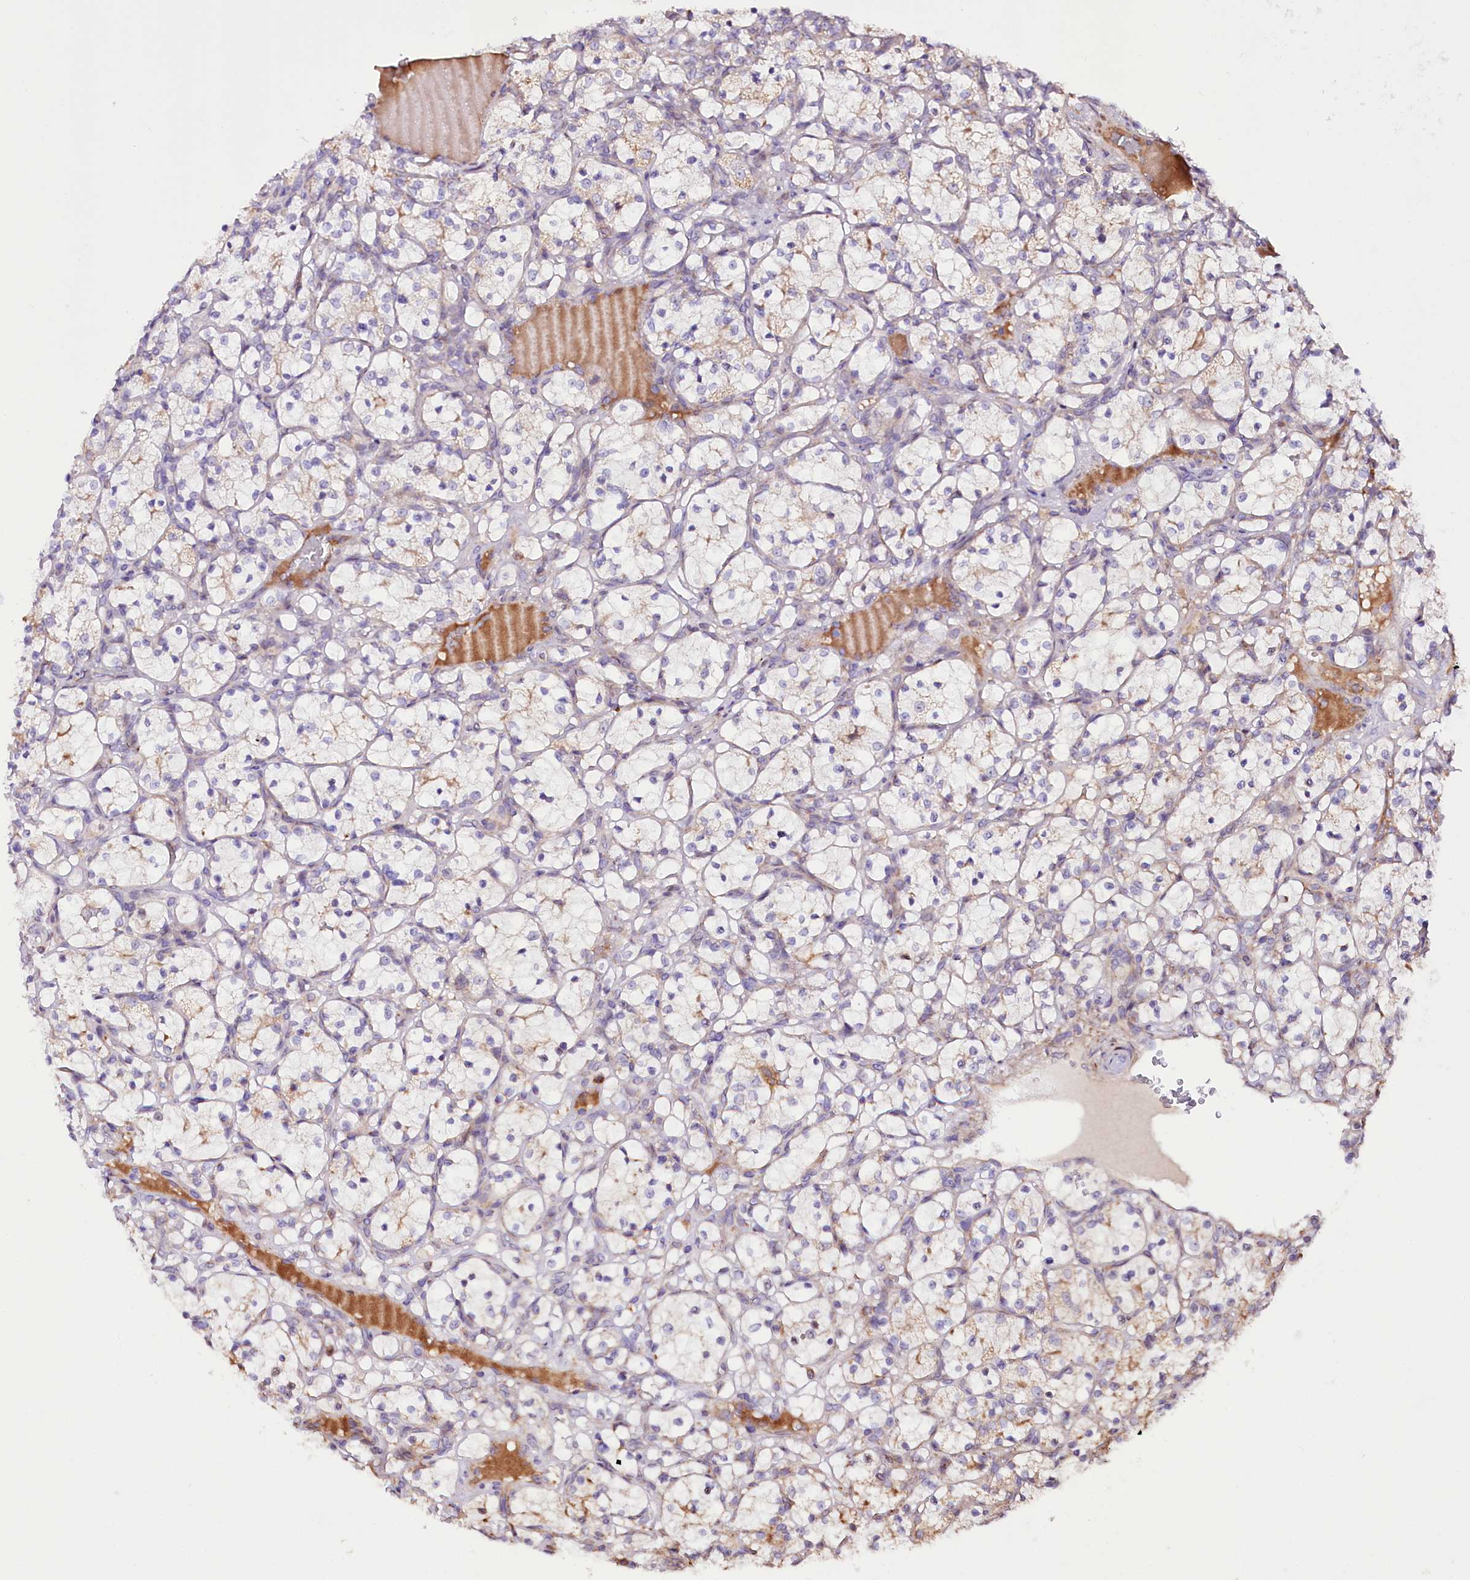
{"staining": {"intensity": "weak", "quantity": "<25%", "location": "cytoplasmic/membranous"}, "tissue": "renal cancer", "cell_type": "Tumor cells", "image_type": "cancer", "snomed": [{"axis": "morphology", "description": "Adenocarcinoma, NOS"}, {"axis": "topography", "description": "Kidney"}], "caption": "IHC histopathology image of neoplastic tissue: human renal cancer (adenocarcinoma) stained with DAB (3,3'-diaminobenzidine) displays no significant protein staining in tumor cells. The staining was performed using DAB (3,3'-diaminobenzidine) to visualize the protein expression in brown, while the nuclei were stained in blue with hematoxylin (Magnification: 20x).", "gene": "ST7", "patient": {"sex": "female", "age": 69}}